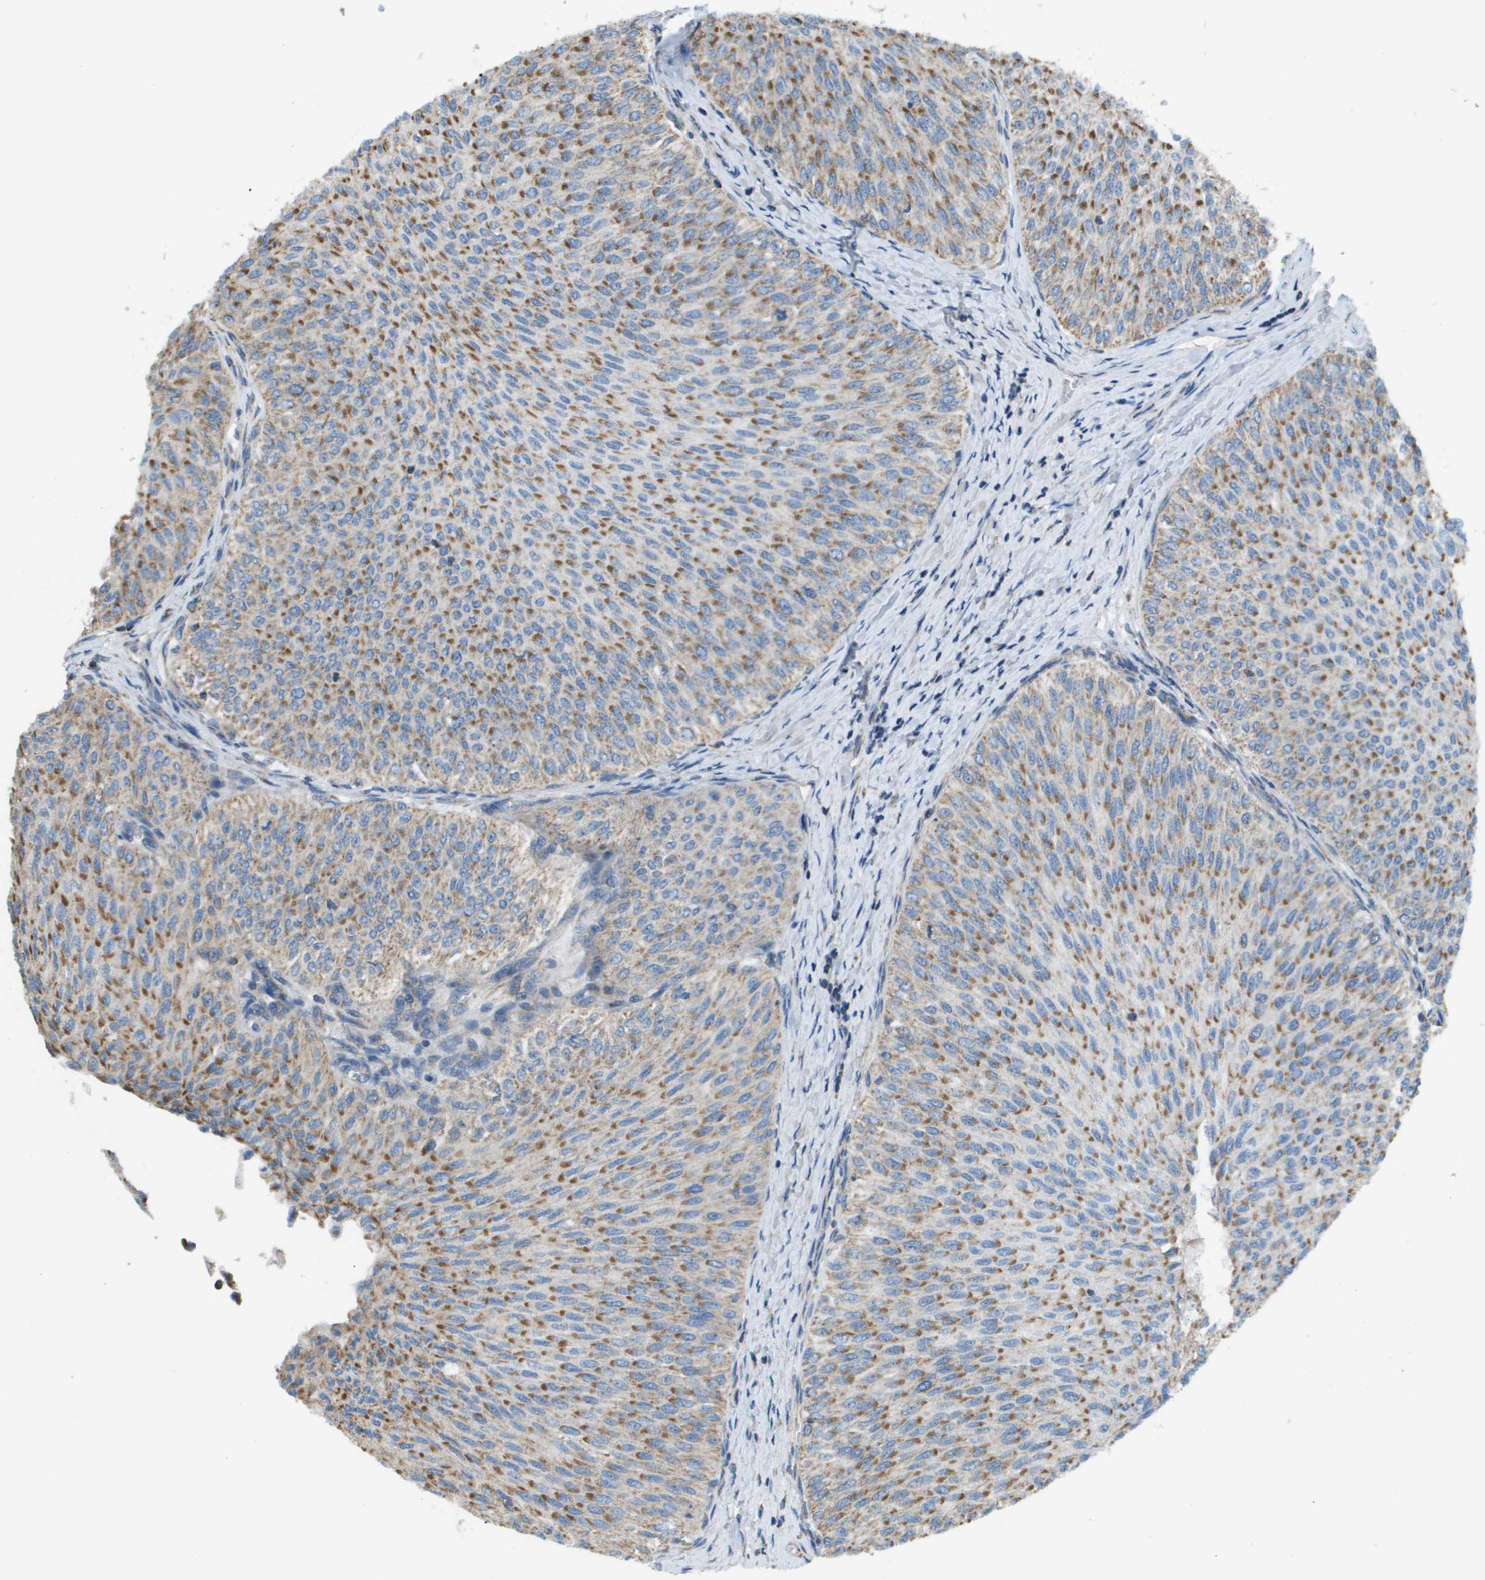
{"staining": {"intensity": "moderate", "quantity": ">75%", "location": "cytoplasmic/membranous"}, "tissue": "urothelial cancer", "cell_type": "Tumor cells", "image_type": "cancer", "snomed": [{"axis": "morphology", "description": "Urothelial carcinoma, Low grade"}, {"axis": "topography", "description": "Urinary bladder"}], "caption": "Urothelial carcinoma (low-grade) stained for a protein (brown) shows moderate cytoplasmic/membranous positive expression in about >75% of tumor cells.", "gene": "TAOK3", "patient": {"sex": "male", "age": 78}}